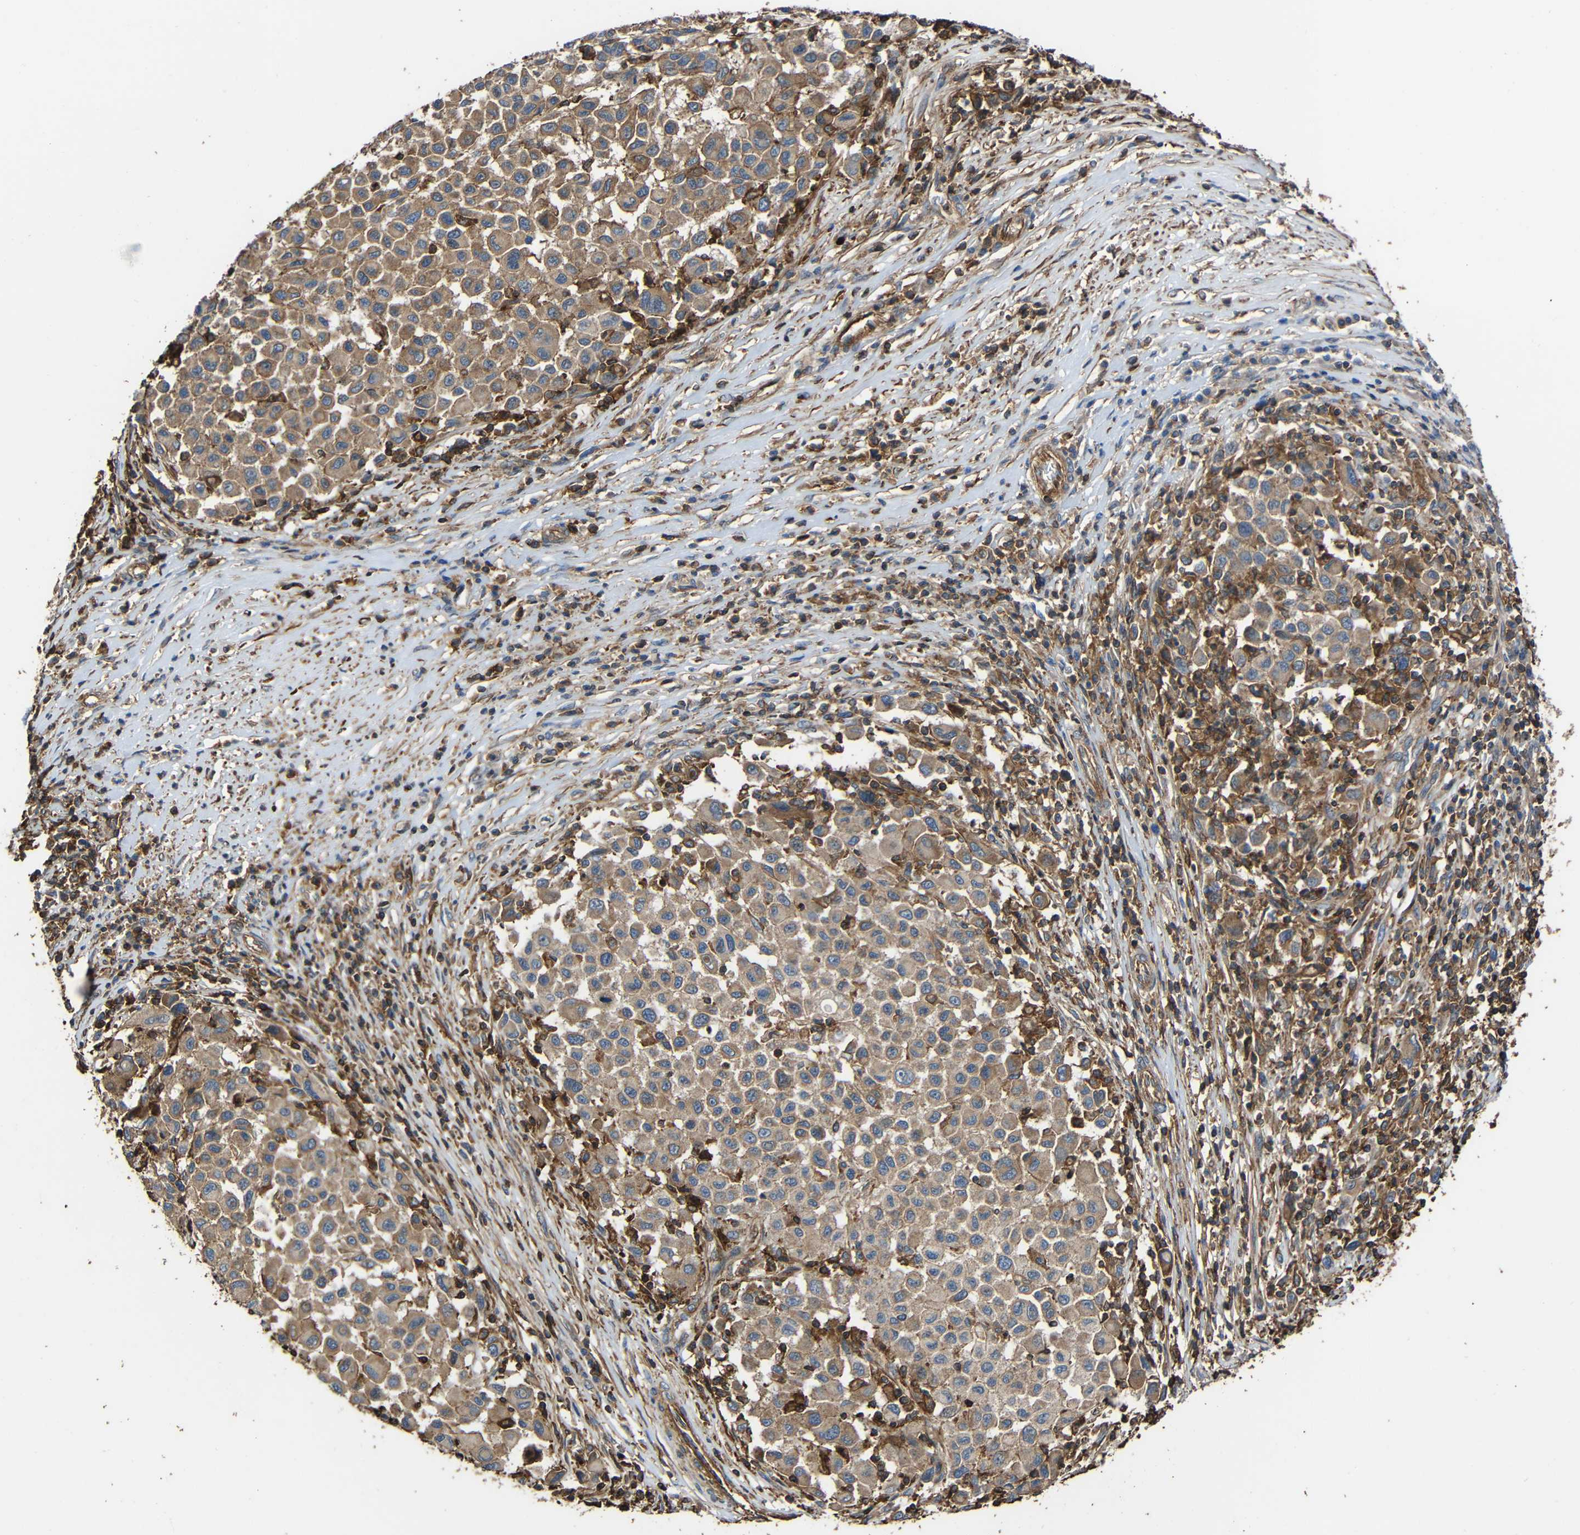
{"staining": {"intensity": "moderate", "quantity": ">75%", "location": "cytoplasmic/membranous"}, "tissue": "melanoma", "cell_type": "Tumor cells", "image_type": "cancer", "snomed": [{"axis": "morphology", "description": "Malignant melanoma, Metastatic site"}, {"axis": "topography", "description": "Lymph node"}], "caption": "Malignant melanoma (metastatic site) stained with IHC reveals moderate cytoplasmic/membranous staining in approximately >75% of tumor cells.", "gene": "RHOT2", "patient": {"sex": "male", "age": 61}}